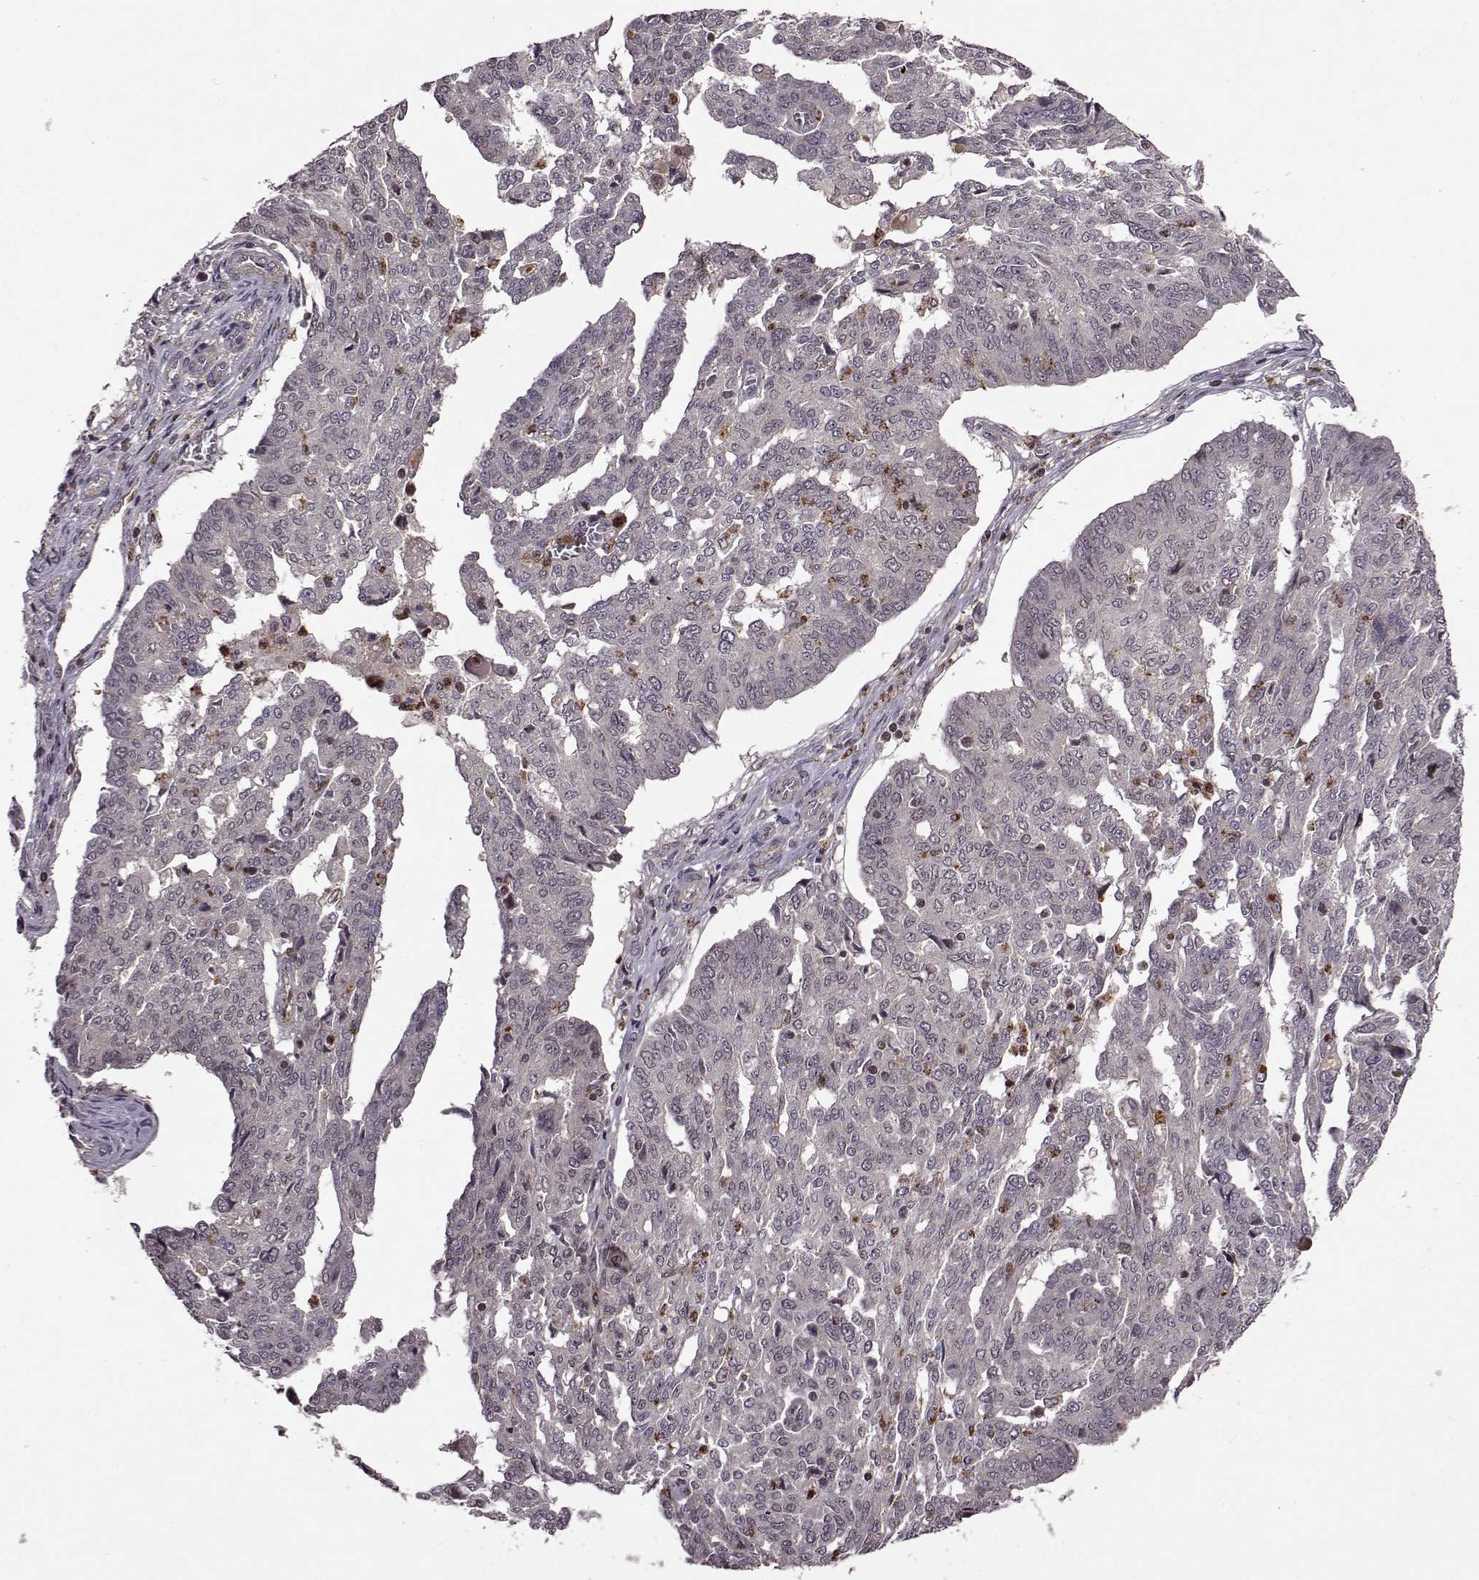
{"staining": {"intensity": "negative", "quantity": "none", "location": "none"}, "tissue": "ovarian cancer", "cell_type": "Tumor cells", "image_type": "cancer", "snomed": [{"axis": "morphology", "description": "Cystadenocarcinoma, serous, NOS"}, {"axis": "topography", "description": "Ovary"}], "caption": "Photomicrograph shows no protein positivity in tumor cells of ovarian cancer (serous cystadenocarcinoma) tissue.", "gene": "TRMU", "patient": {"sex": "female", "age": 67}}